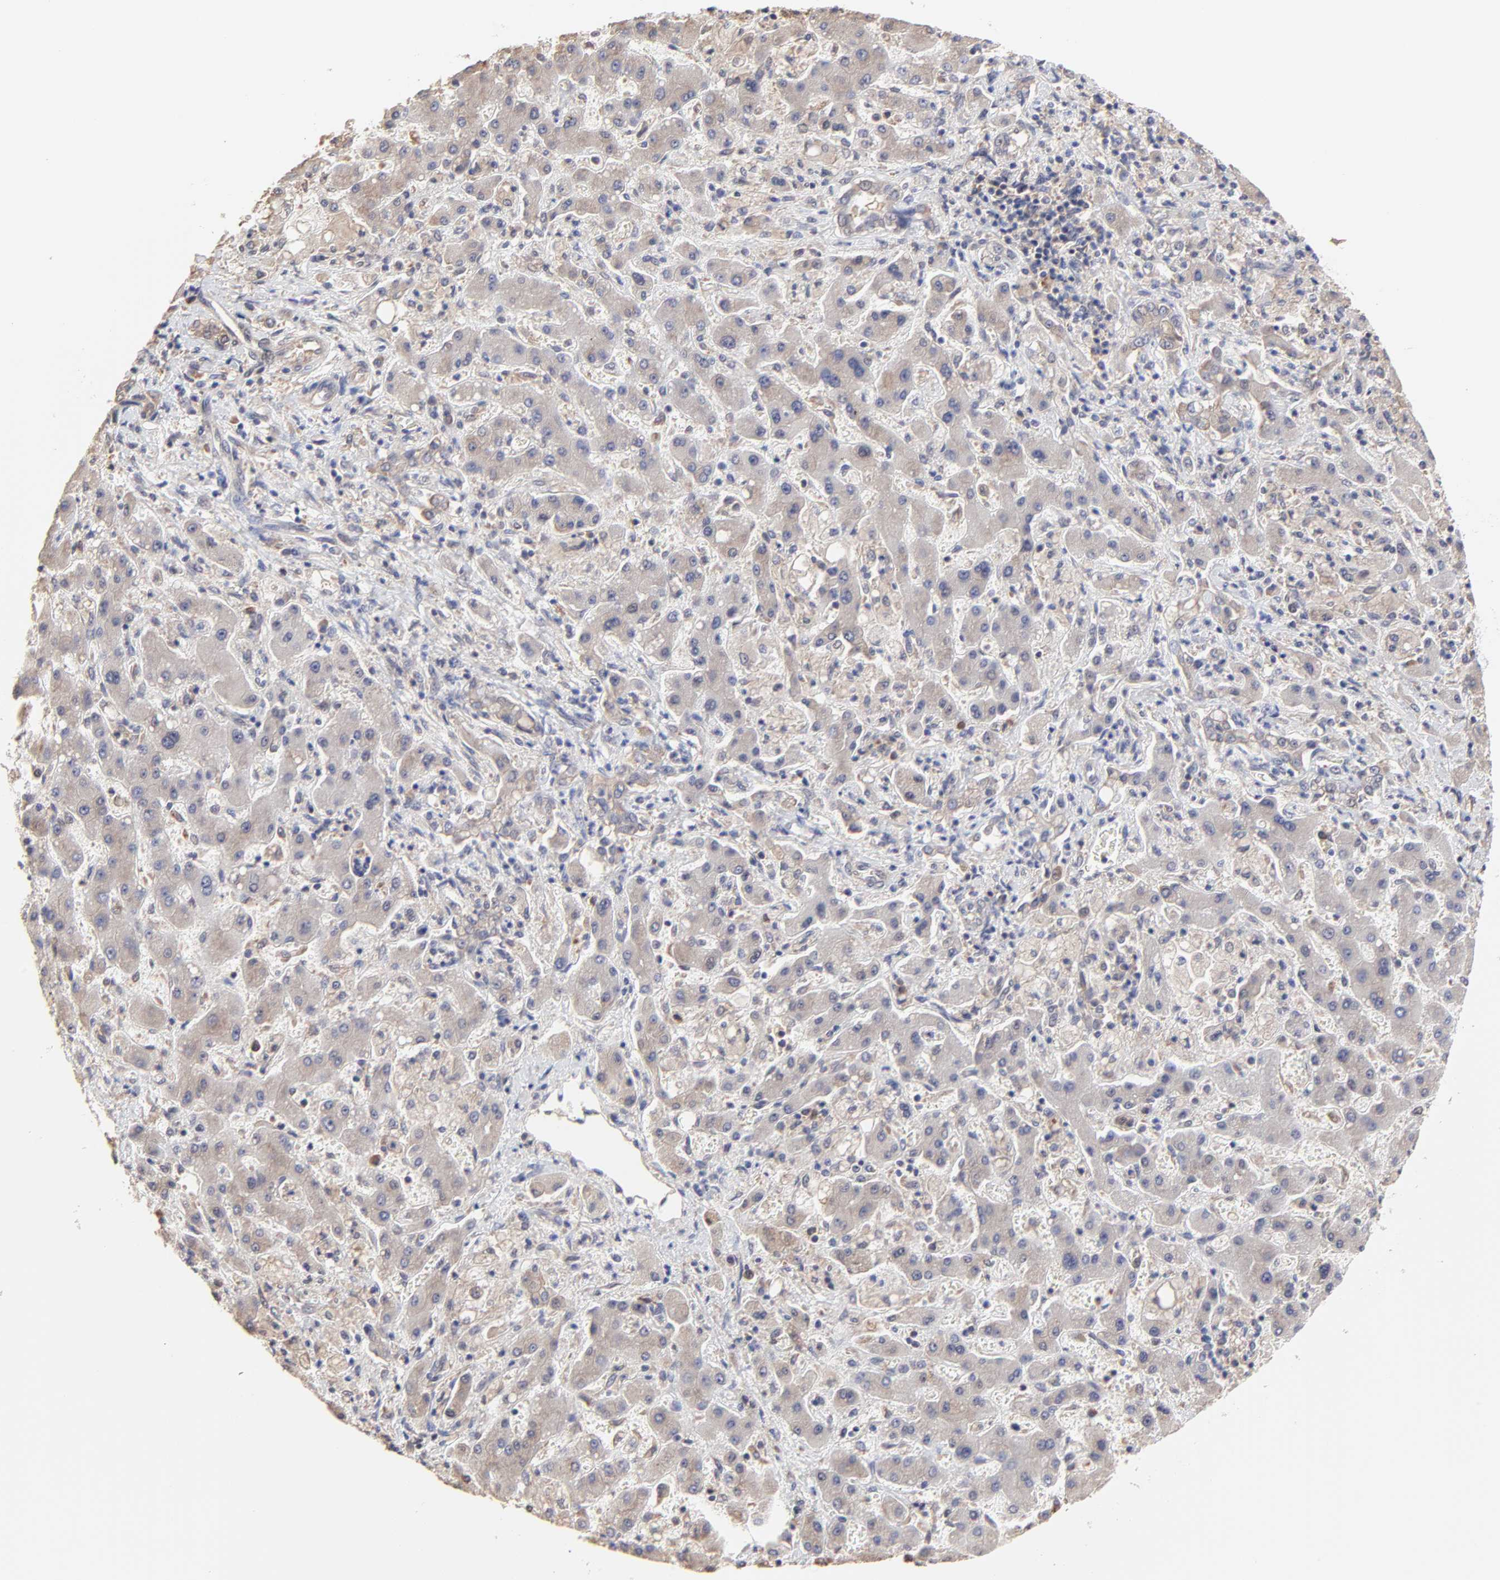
{"staining": {"intensity": "weak", "quantity": "25%-75%", "location": "cytoplasmic/membranous"}, "tissue": "liver cancer", "cell_type": "Tumor cells", "image_type": "cancer", "snomed": [{"axis": "morphology", "description": "Cholangiocarcinoma"}, {"axis": "topography", "description": "Liver"}], "caption": "This is an image of IHC staining of cholangiocarcinoma (liver), which shows weak expression in the cytoplasmic/membranous of tumor cells.", "gene": "CCT2", "patient": {"sex": "male", "age": 50}}